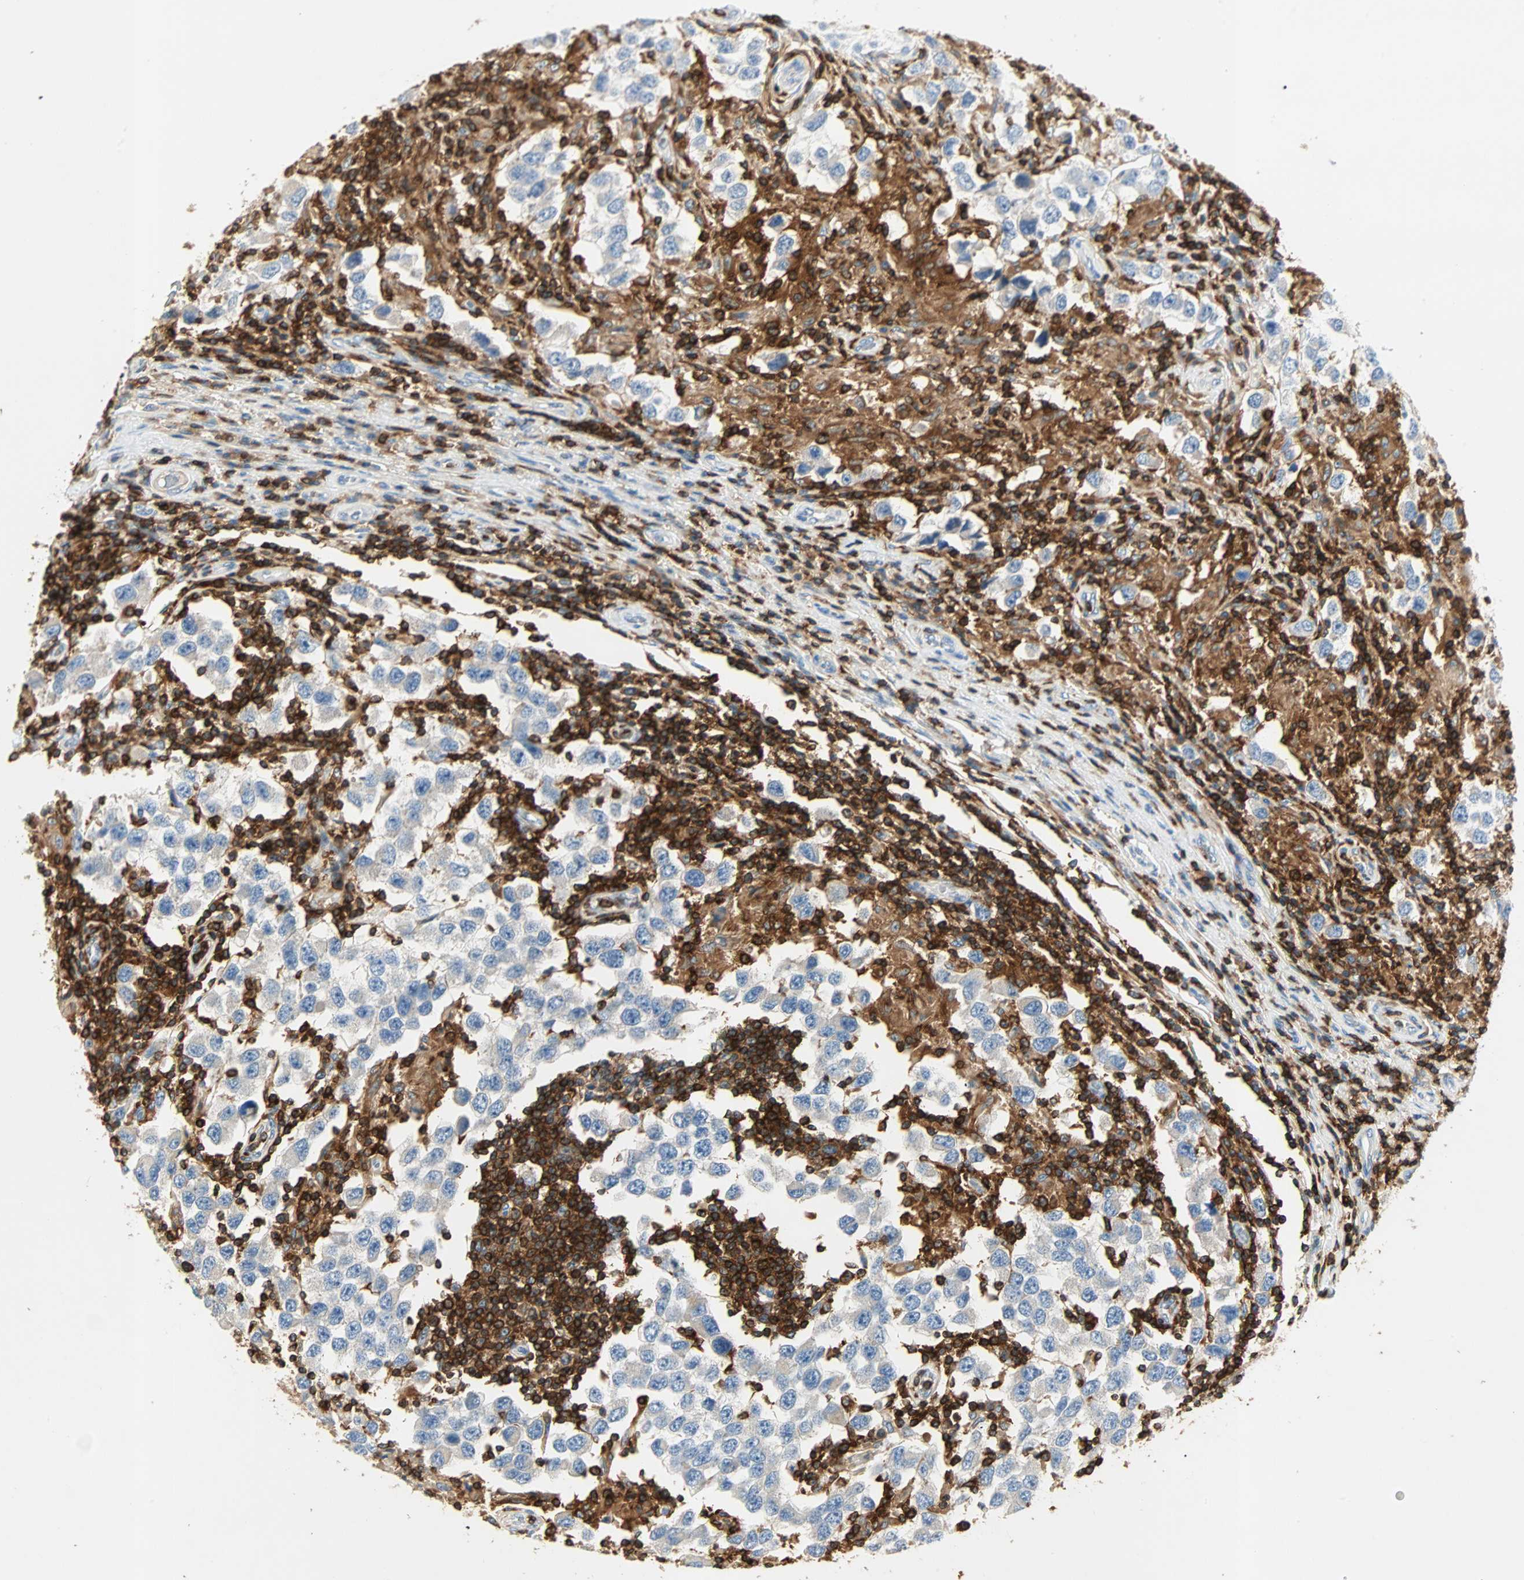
{"staining": {"intensity": "negative", "quantity": "none", "location": "none"}, "tissue": "testis cancer", "cell_type": "Tumor cells", "image_type": "cancer", "snomed": [{"axis": "morphology", "description": "Carcinoma, Embryonal, NOS"}, {"axis": "topography", "description": "Testis"}], "caption": "Immunohistochemistry (IHC) histopathology image of human testis cancer (embryonal carcinoma) stained for a protein (brown), which exhibits no expression in tumor cells.", "gene": "FMNL1", "patient": {"sex": "male", "age": 21}}